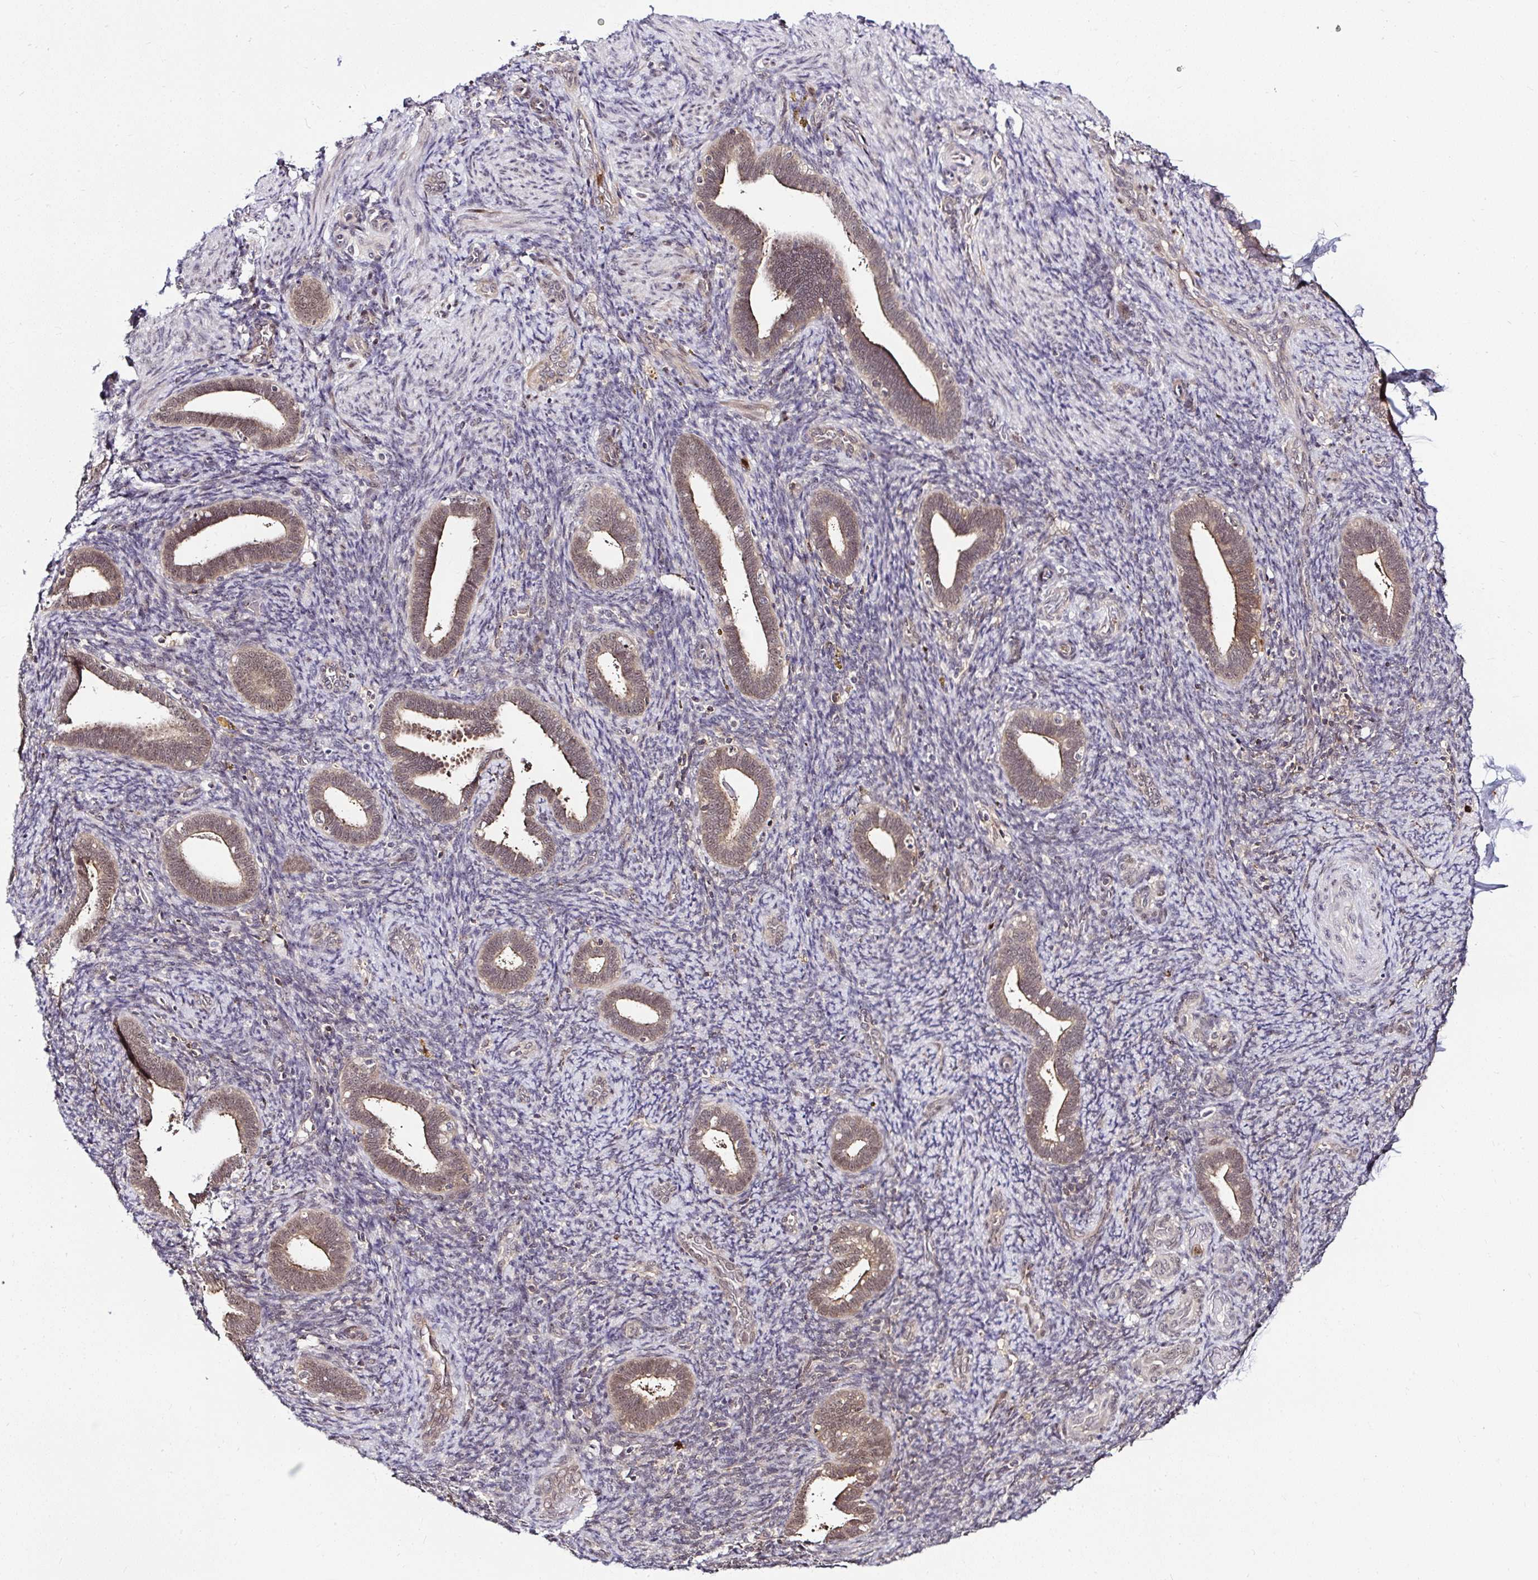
{"staining": {"intensity": "negative", "quantity": "none", "location": "none"}, "tissue": "endometrium", "cell_type": "Cells in endometrial stroma", "image_type": "normal", "snomed": [{"axis": "morphology", "description": "Normal tissue, NOS"}, {"axis": "topography", "description": "Endometrium"}], "caption": "Cells in endometrial stroma are negative for brown protein staining in normal endometrium. (DAB immunohistochemistry visualized using brightfield microscopy, high magnification).", "gene": "PIN4", "patient": {"sex": "female", "age": 34}}